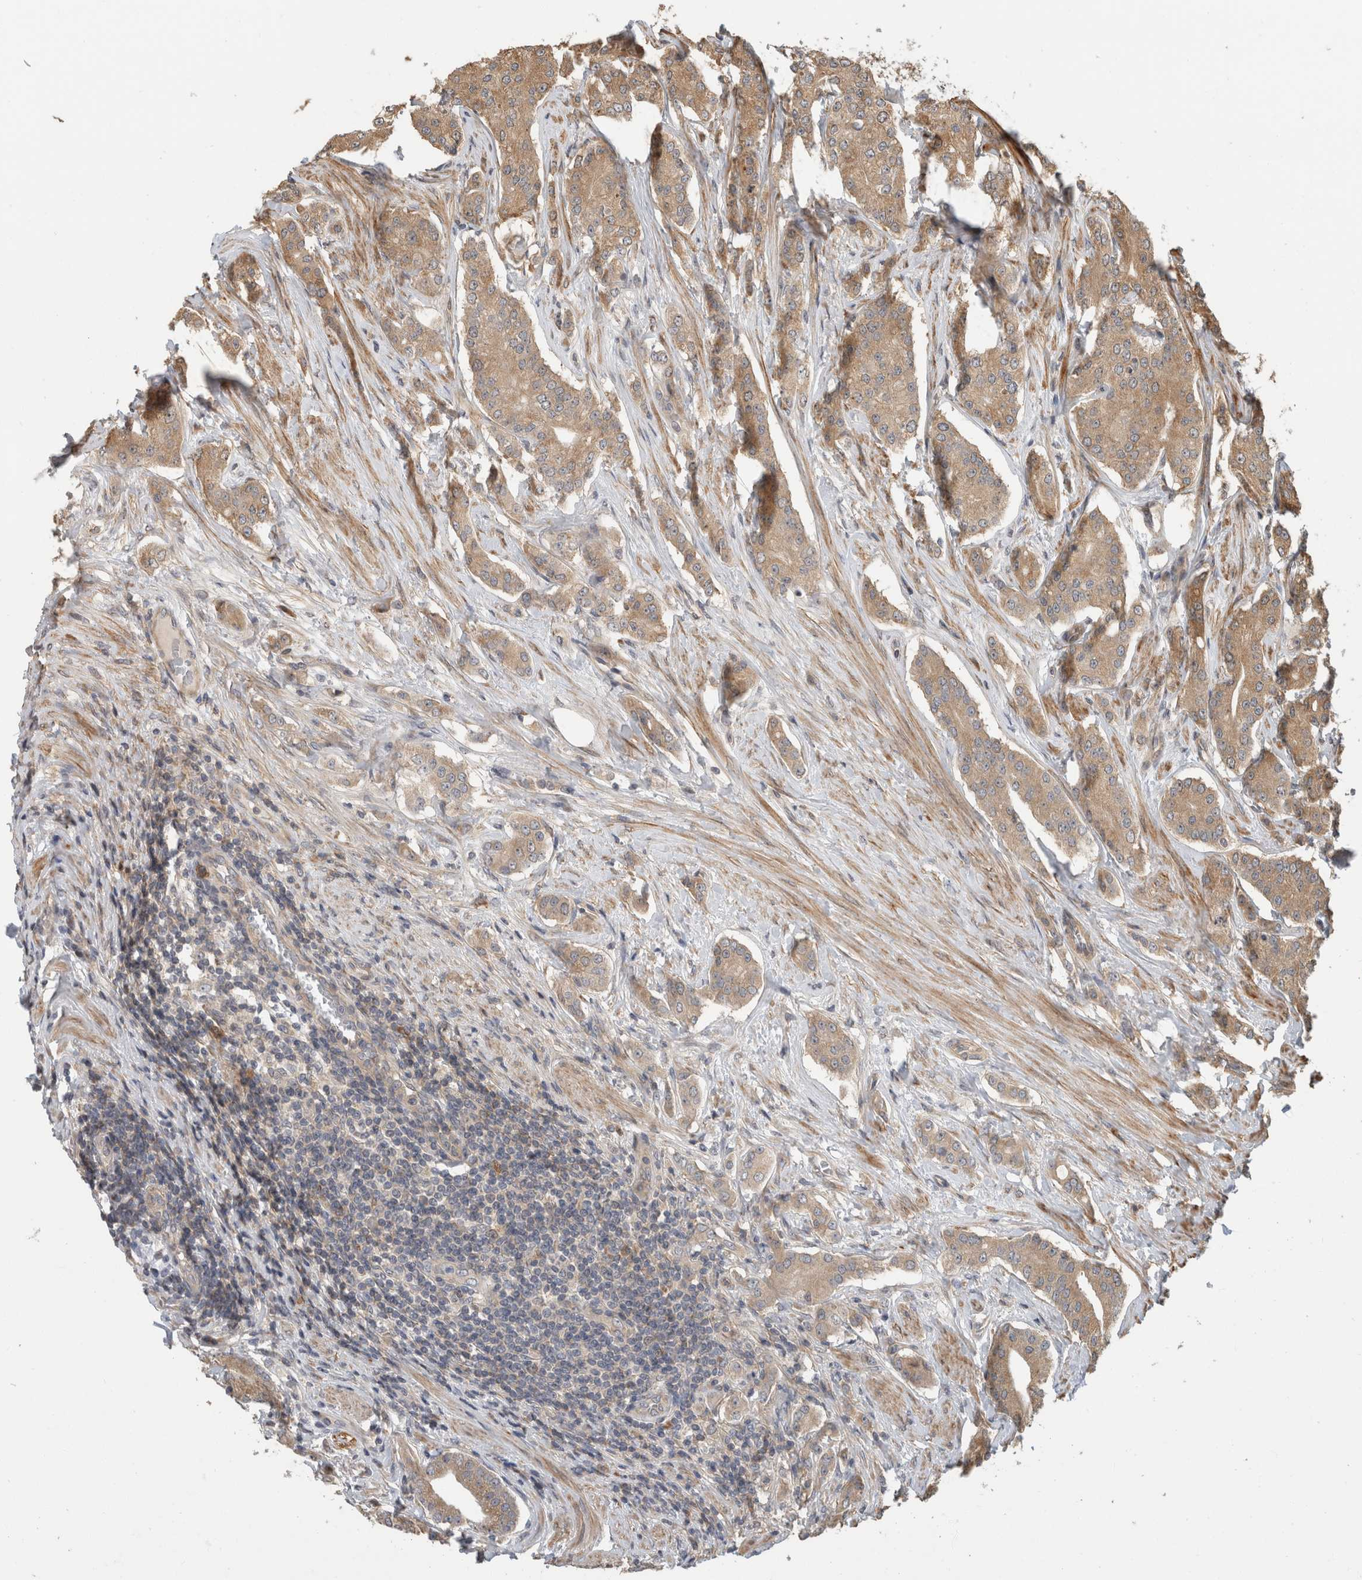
{"staining": {"intensity": "moderate", "quantity": ">75%", "location": "cytoplasmic/membranous"}, "tissue": "prostate cancer", "cell_type": "Tumor cells", "image_type": "cancer", "snomed": [{"axis": "morphology", "description": "Adenocarcinoma, High grade"}, {"axis": "topography", "description": "Prostate"}], "caption": "Protein staining of adenocarcinoma (high-grade) (prostate) tissue shows moderate cytoplasmic/membranous expression in about >75% of tumor cells.", "gene": "PCDHB15", "patient": {"sex": "male", "age": 71}}